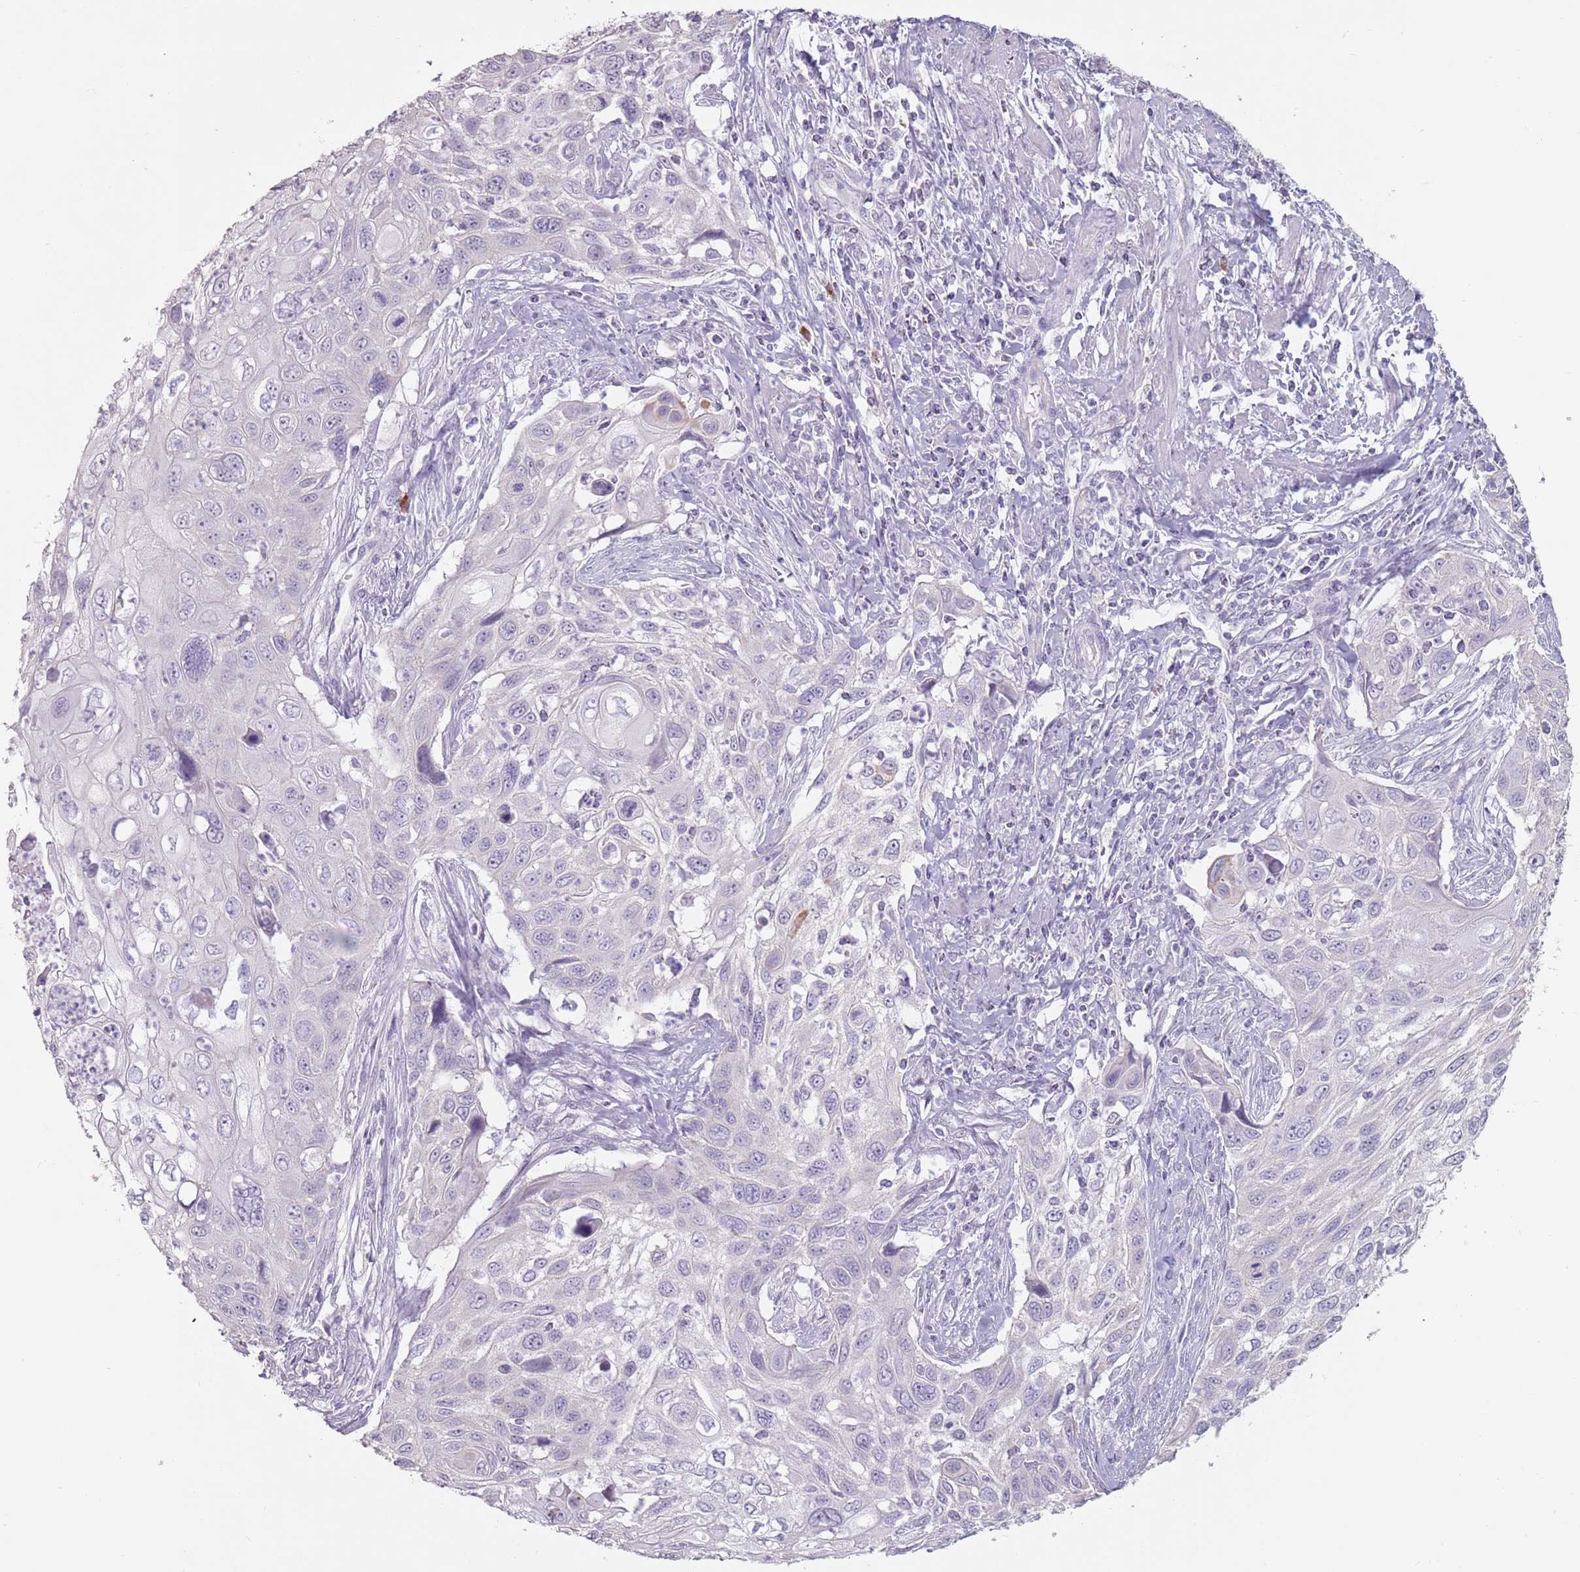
{"staining": {"intensity": "negative", "quantity": "none", "location": "none"}, "tissue": "cervical cancer", "cell_type": "Tumor cells", "image_type": "cancer", "snomed": [{"axis": "morphology", "description": "Squamous cell carcinoma, NOS"}, {"axis": "topography", "description": "Cervix"}], "caption": "High power microscopy photomicrograph of an IHC photomicrograph of cervical cancer, revealing no significant expression in tumor cells.", "gene": "STYK1", "patient": {"sex": "female", "age": 70}}